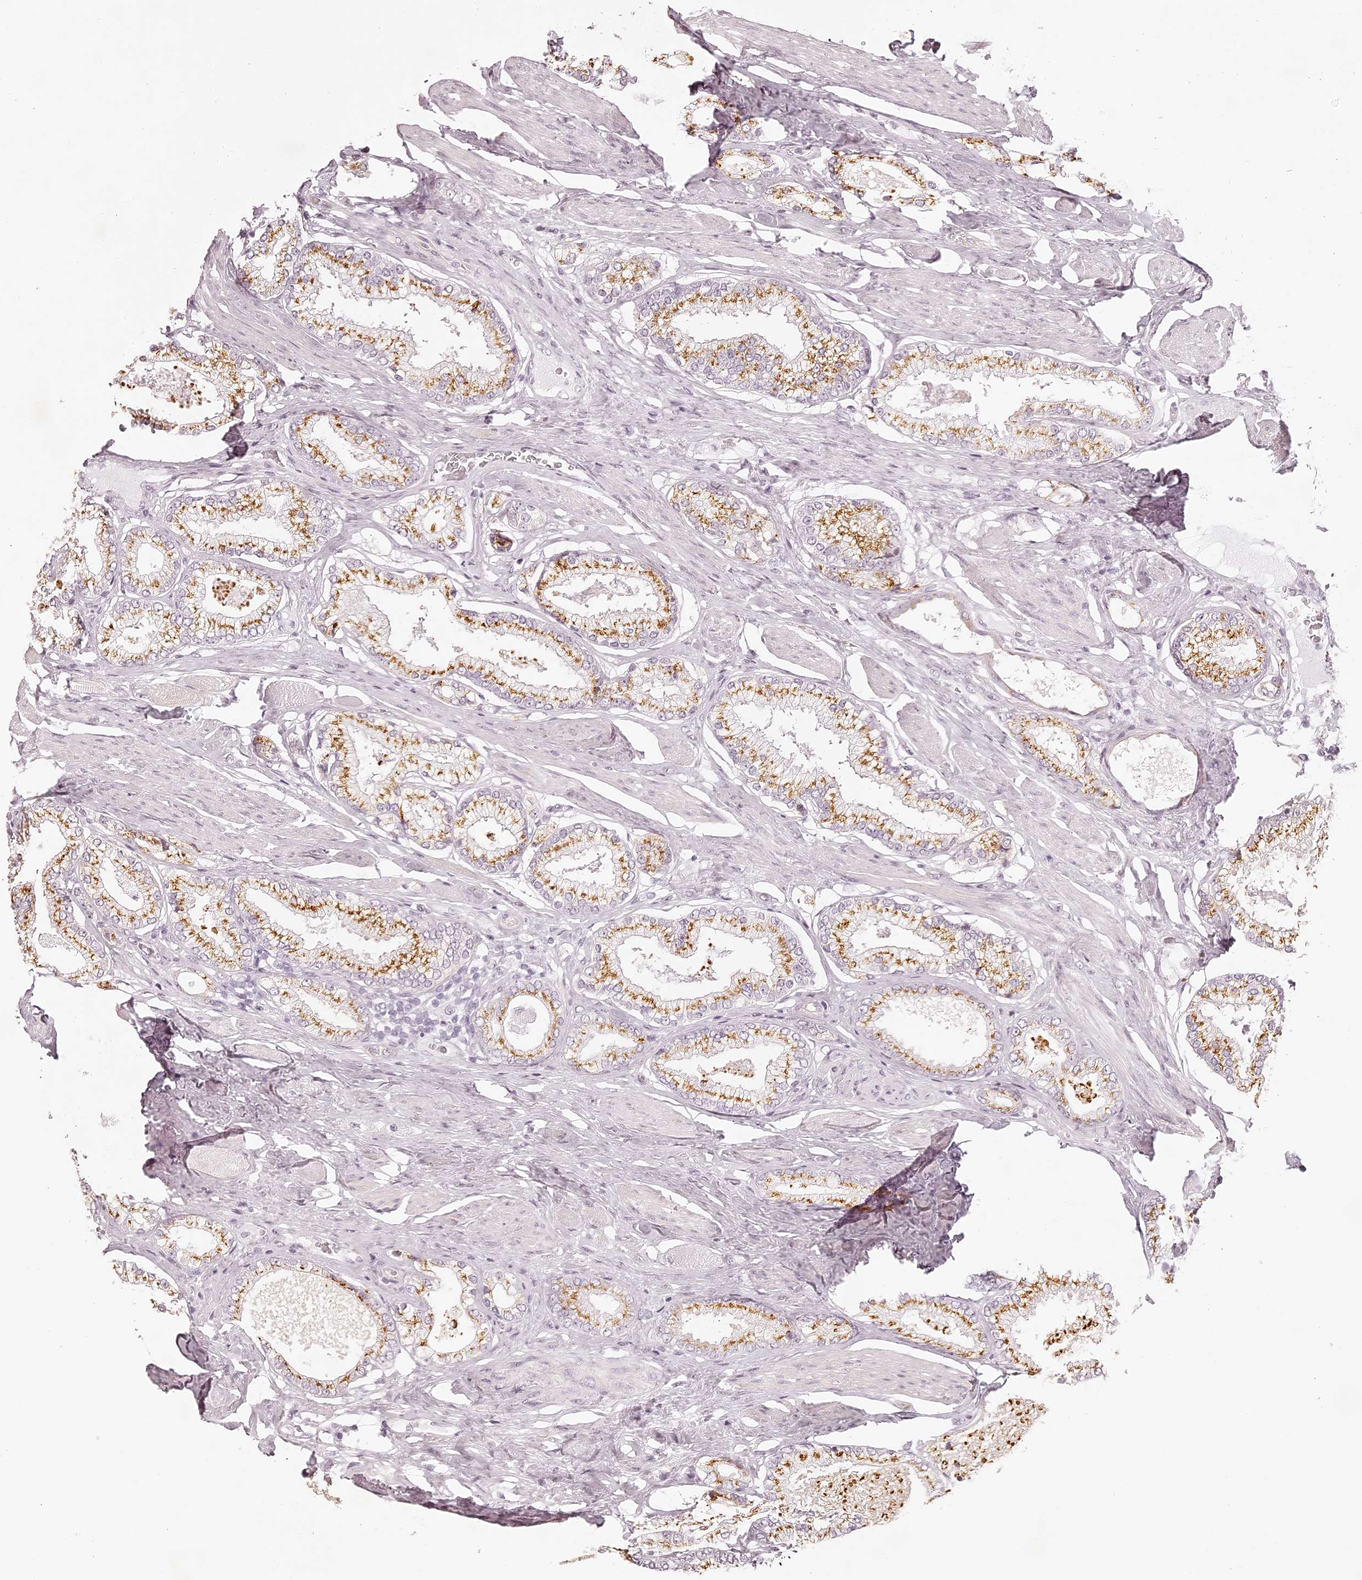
{"staining": {"intensity": "moderate", "quantity": ">75%", "location": "cytoplasmic/membranous"}, "tissue": "prostate cancer", "cell_type": "Tumor cells", "image_type": "cancer", "snomed": [{"axis": "morphology", "description": "Adenocarcinoma, Low grade"}, {"axis": "topography", "description": "Prostate"}], "caption": "Prostate cancer (adenocarcinoma (low-grade)) tissue shows moderate cytoplasmic/membranous positivity in approximately >75% of tumor cells", "gene": "ELAPOR1", "patient": {"sex": "male", "age": 71}}